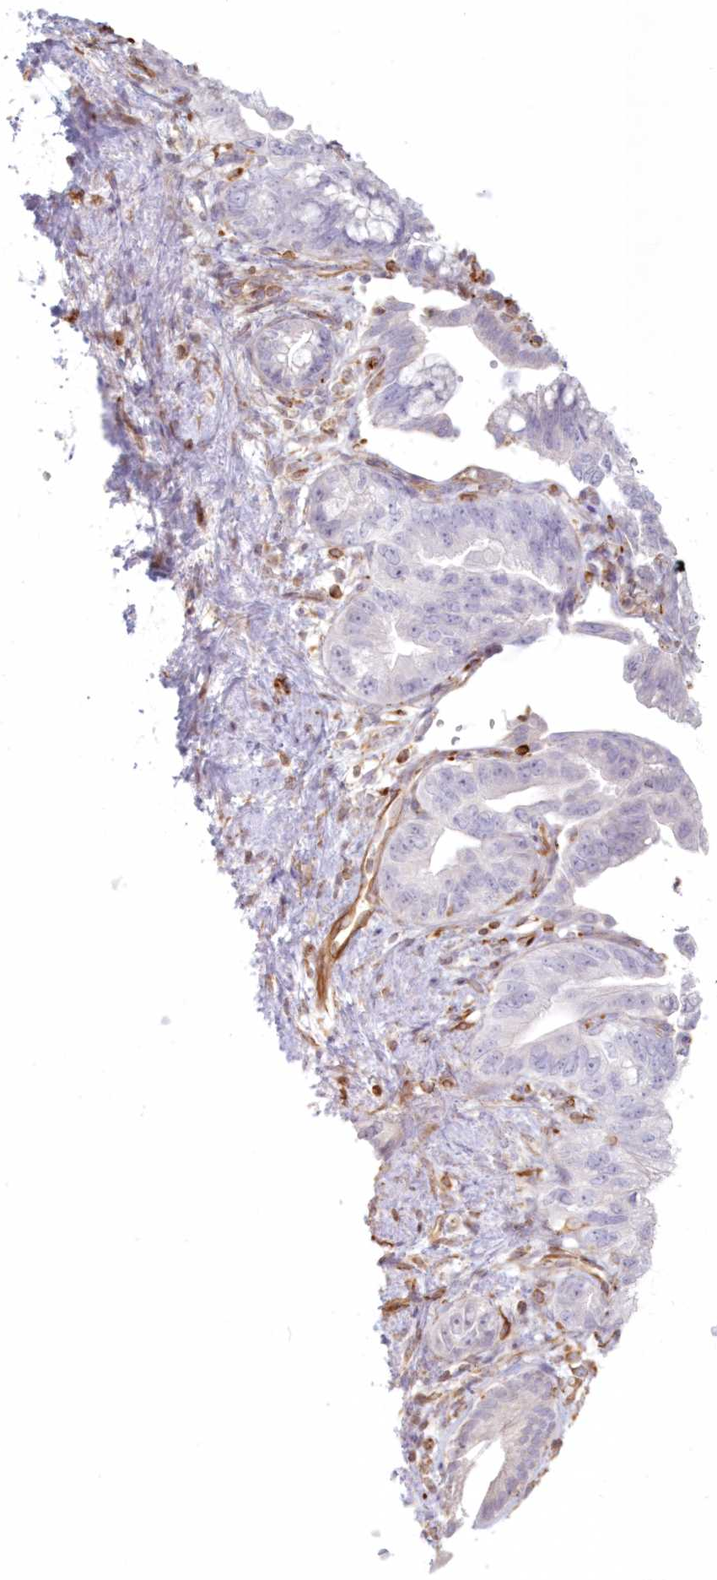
{"staining": {"intensity": "negative", "quantity": "none", "location": "none"}, "tissue": "pancreatic cancer", "cell_type": "Tumor cells", "image_type": "cancer", "snomed": [{"axis": "morphology", "description": "Adenocarcinoma, NOS"}, {"axis": "topography", "description": "Pancreas"}], "caption": "This micrograph is of pancreatic adenocarcinoma stained with immunohistochemistry to label a protein in brown with the nuclei are counter-stained blue. There is no positivity in tumor cells. Nuclei are stained in blue.", "gene": "DMRTB1", "patient": {"sex": "female", "age": 73}}